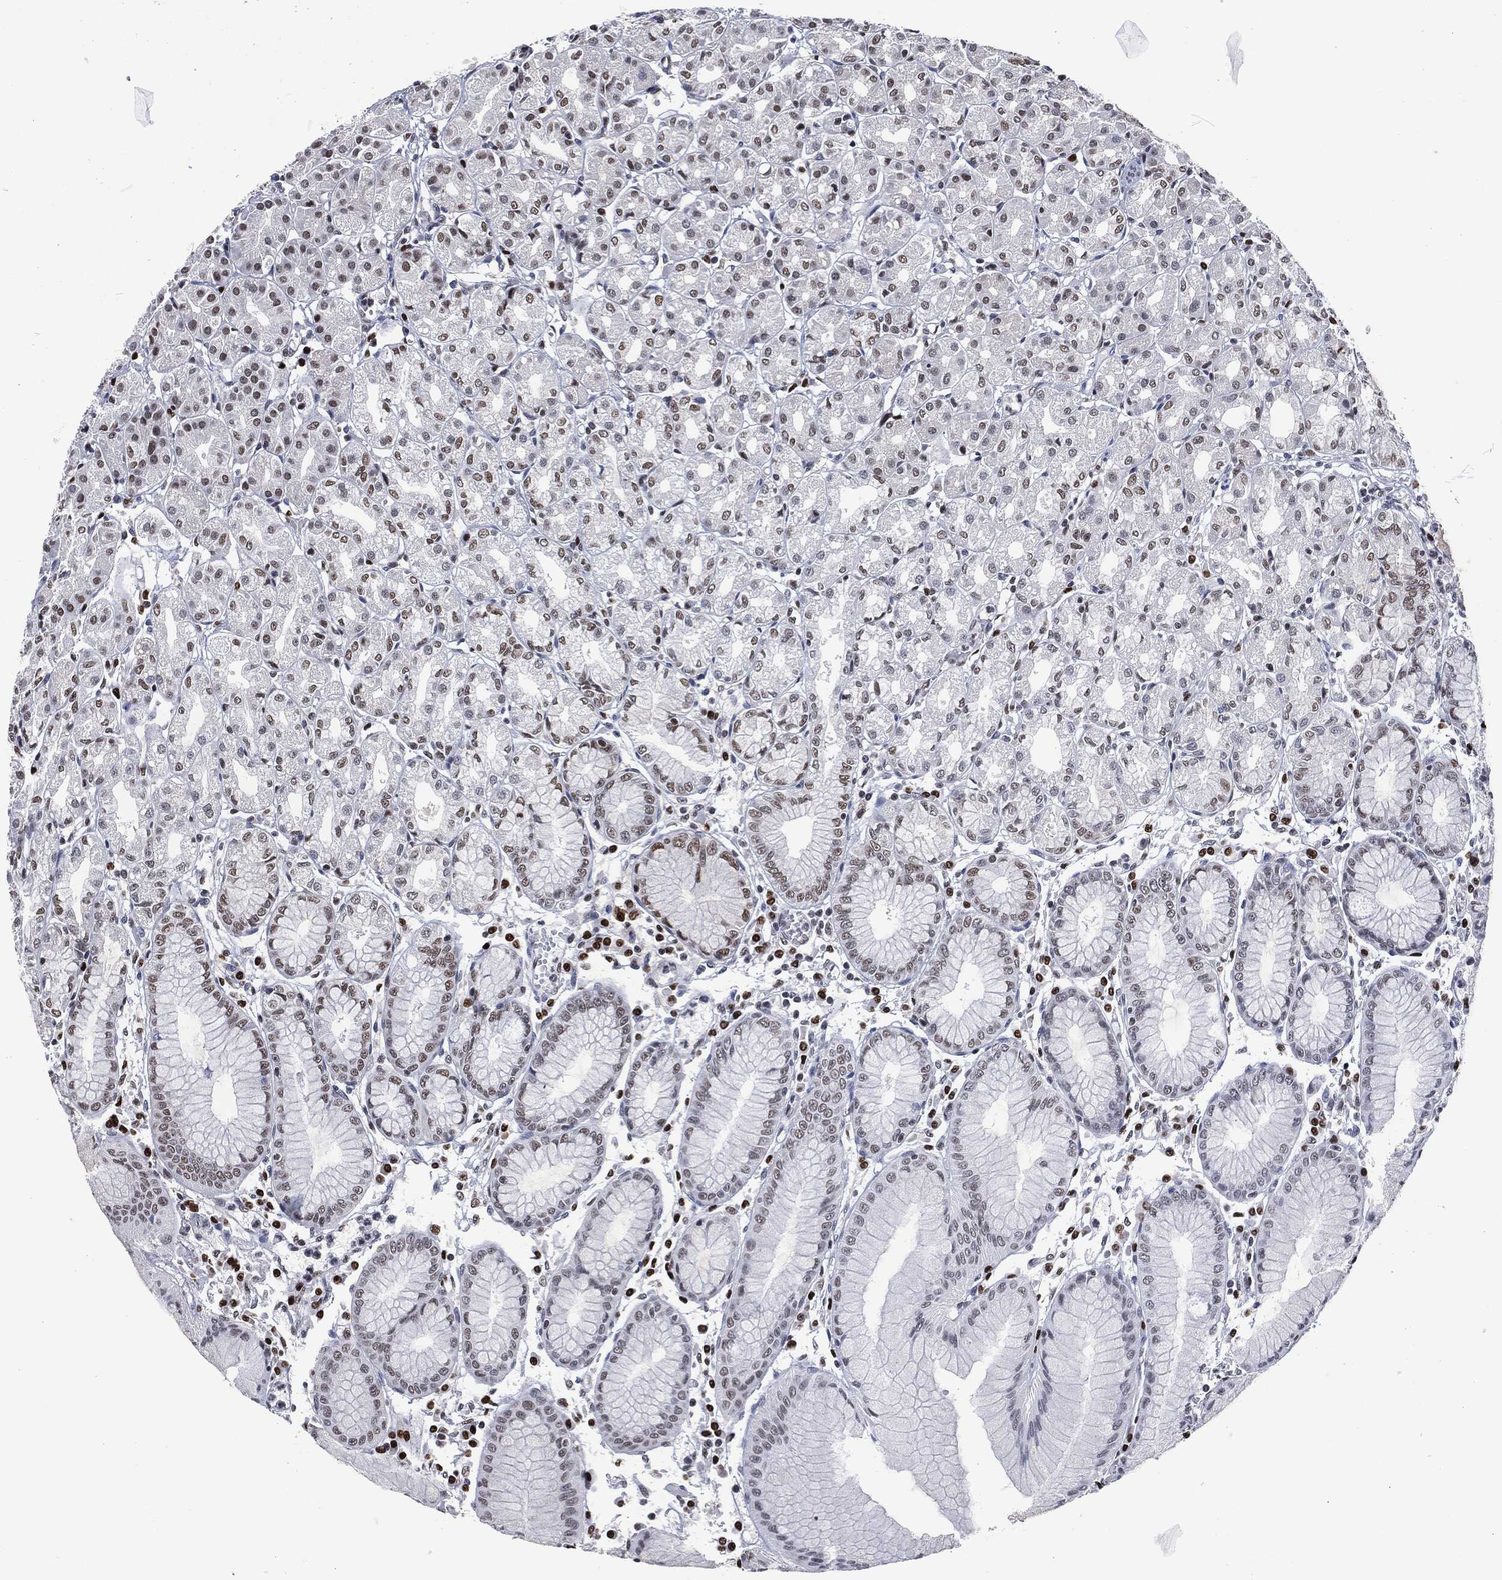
{"staining": {"intensity": "moderate", "quantity": "<25%", "location": "nuclear"}, "tissue": "stomach", "cell_type": "Glandular cells", "image_type": "normal", "snomed": [{"axis": "morphology", "description": "Normal tissue, NOS"}, {"axis": "topography", "description": "Stomach"}], "caption": "Glandular cells exhibit low levels of moderate nuclear staining in approximately <25% of cells in unremarkable human stomach. Ihc stains the protein in brown and the nuclei are stained blue.", "gene": "DCPS", "patient": {"sex": "female", "age": 57}}